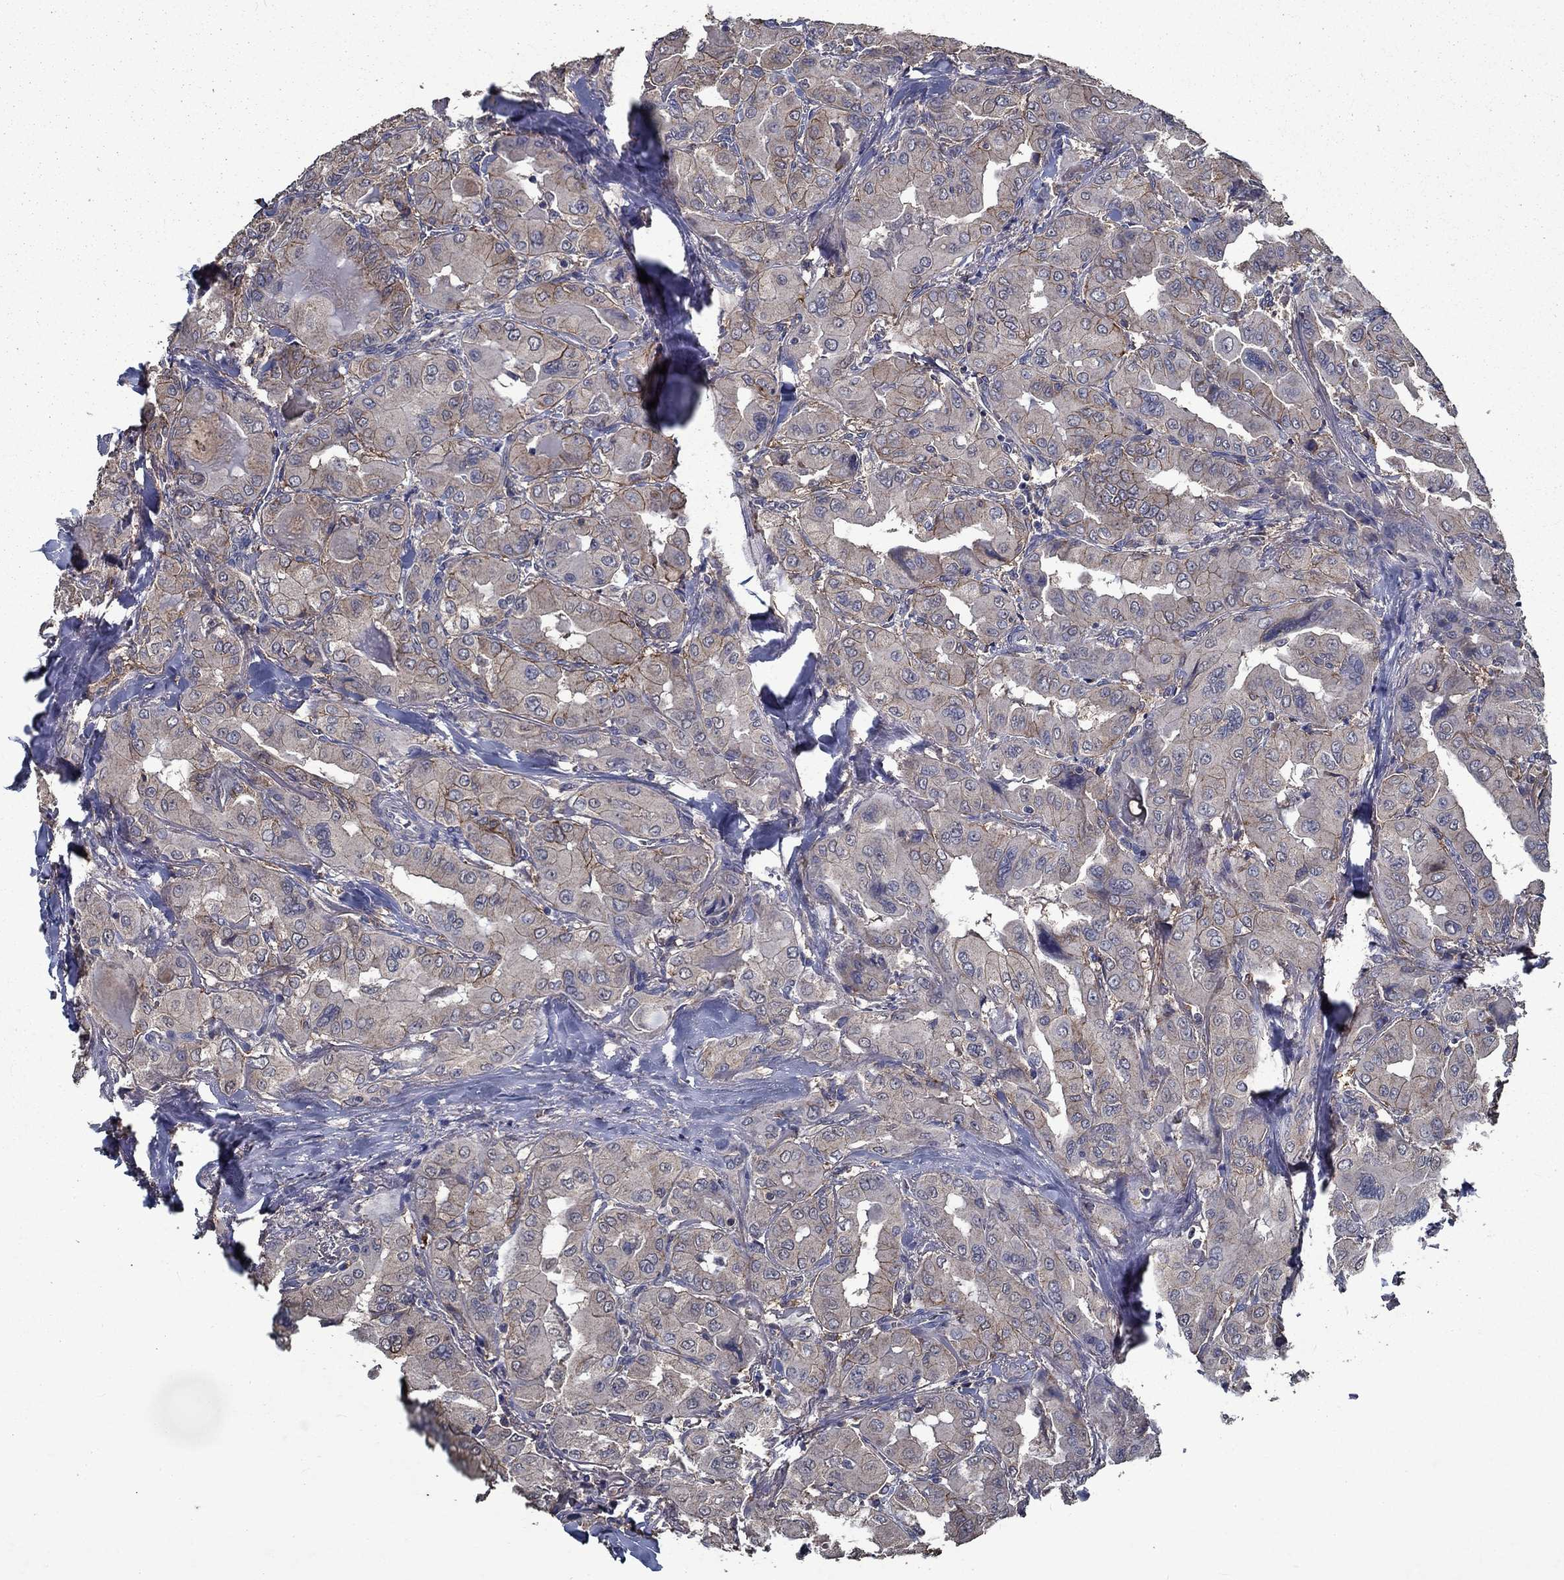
{"staining": {"intensity": "moderate", "quantity": "<25%", "location": "cytoplasmic/membranous"}, "tissue": "thyroid cancer", "cell_type": "Tumor cells", "image_type": "cancer", "snomed": [{"axis": "morphology", "description": "Normal tissue, NOS"}, {"axis": "morphology", "description": "Papillary adenocarcinoma, NOS"}, {"axis": "topography", "description": "Thyroid gland"}], "caption": "This histopathology image demonstrates IHC staining of human papillary adenocarcinoma (thyroid), with low moderate cytoplasmic/membranous expression in approximately <25% of tumor cells.", "gene": "SLC44A1", "patient": {"sex": "female", "age": 66}}